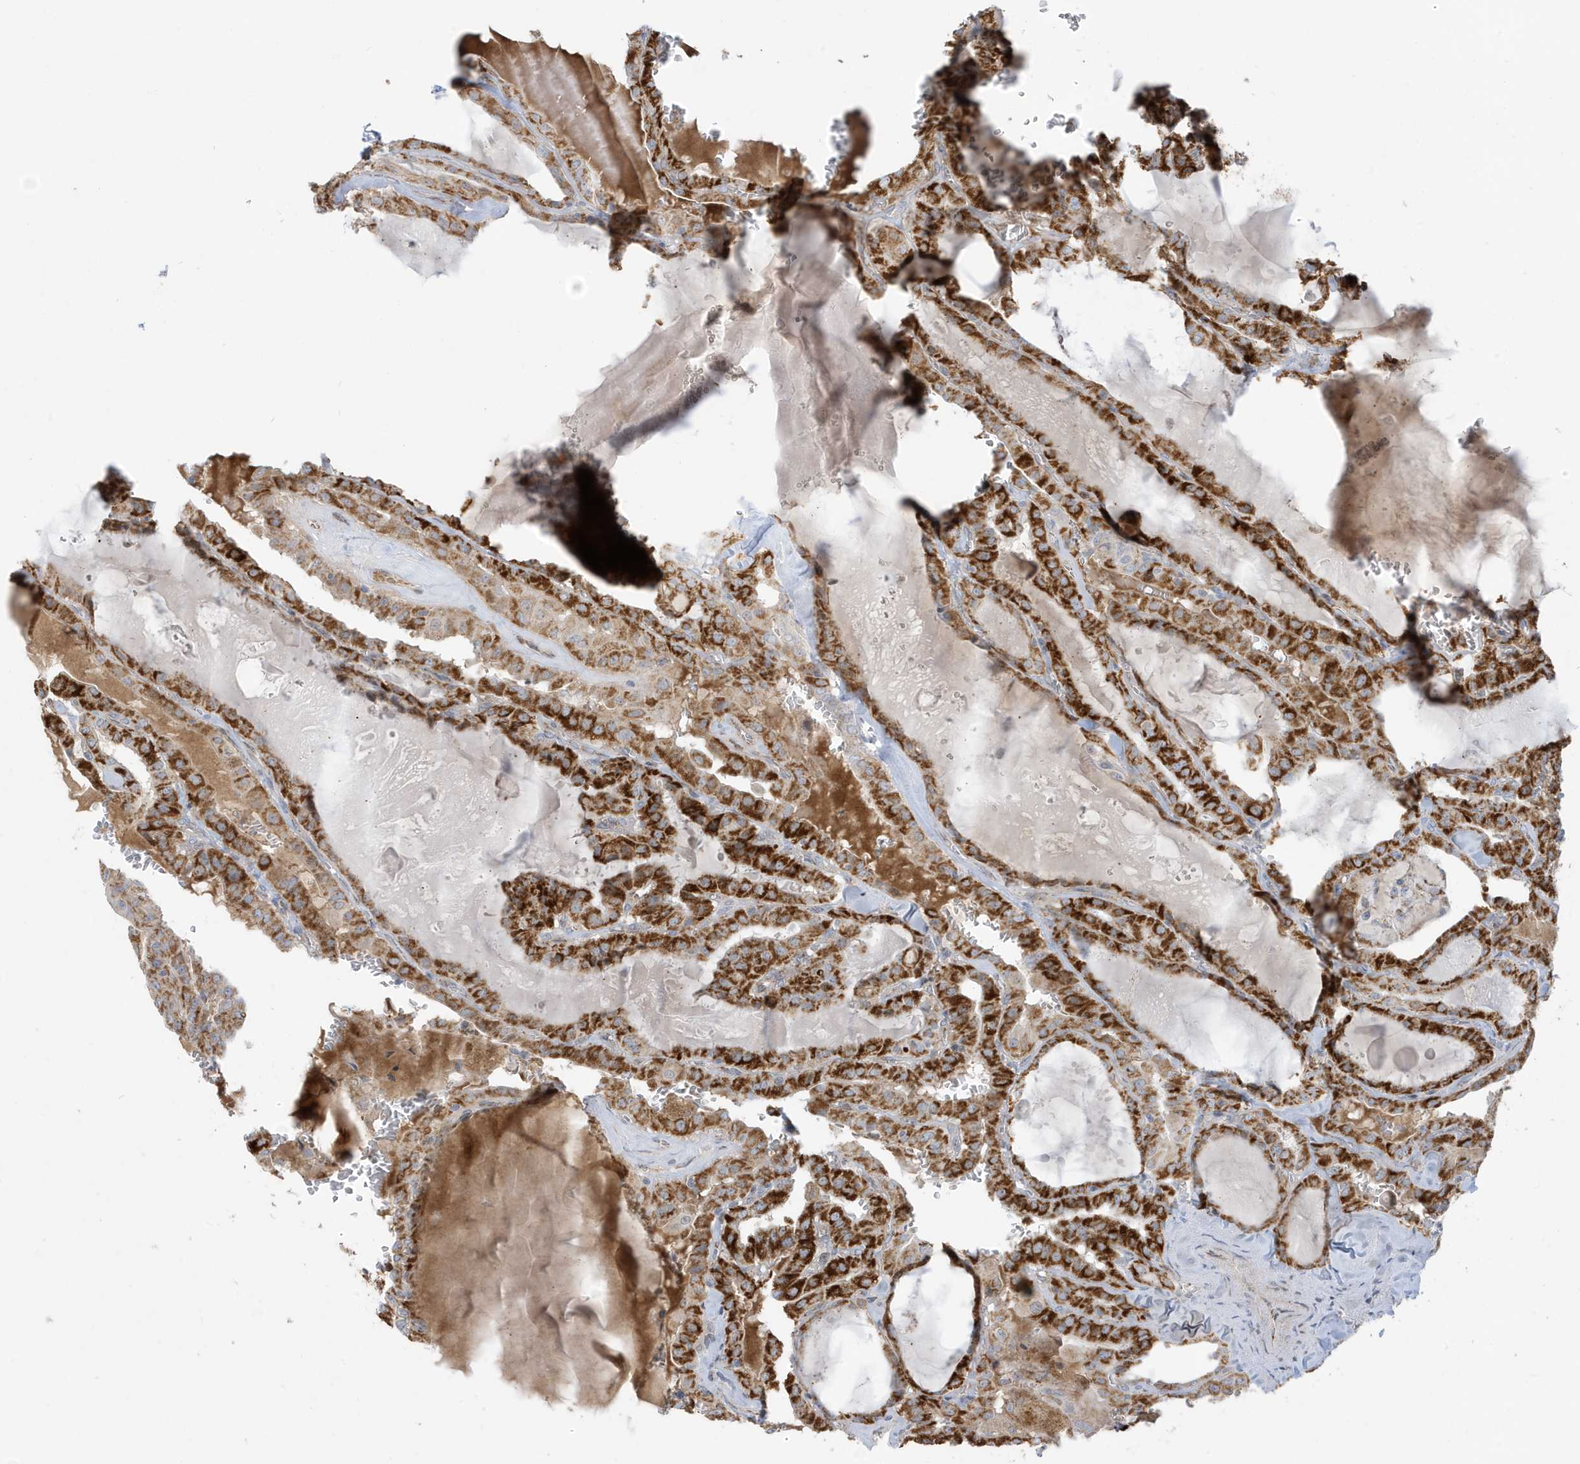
{"staining": {"intensity": "strong", "quantity": ">75%", "location": "cytoplasmic/membranous"}, "tissue": "thyroid cancer", "cell_type": "Tumor cells", "image_type": "cancer", "snomed": [{"axis": "morphology", "description": "Papillary adenocarcinoma, NOS"}, {"axis": "topography", "description": "Thyroid gland"}], "caption": "Thyroid cancer stained with a brown dye demonstrates strong cytoplasmic/membranous positive staining in about >75% of tumor cells.", "gene": "IFT57", "patient": {"sex": "male", "age": 52}}